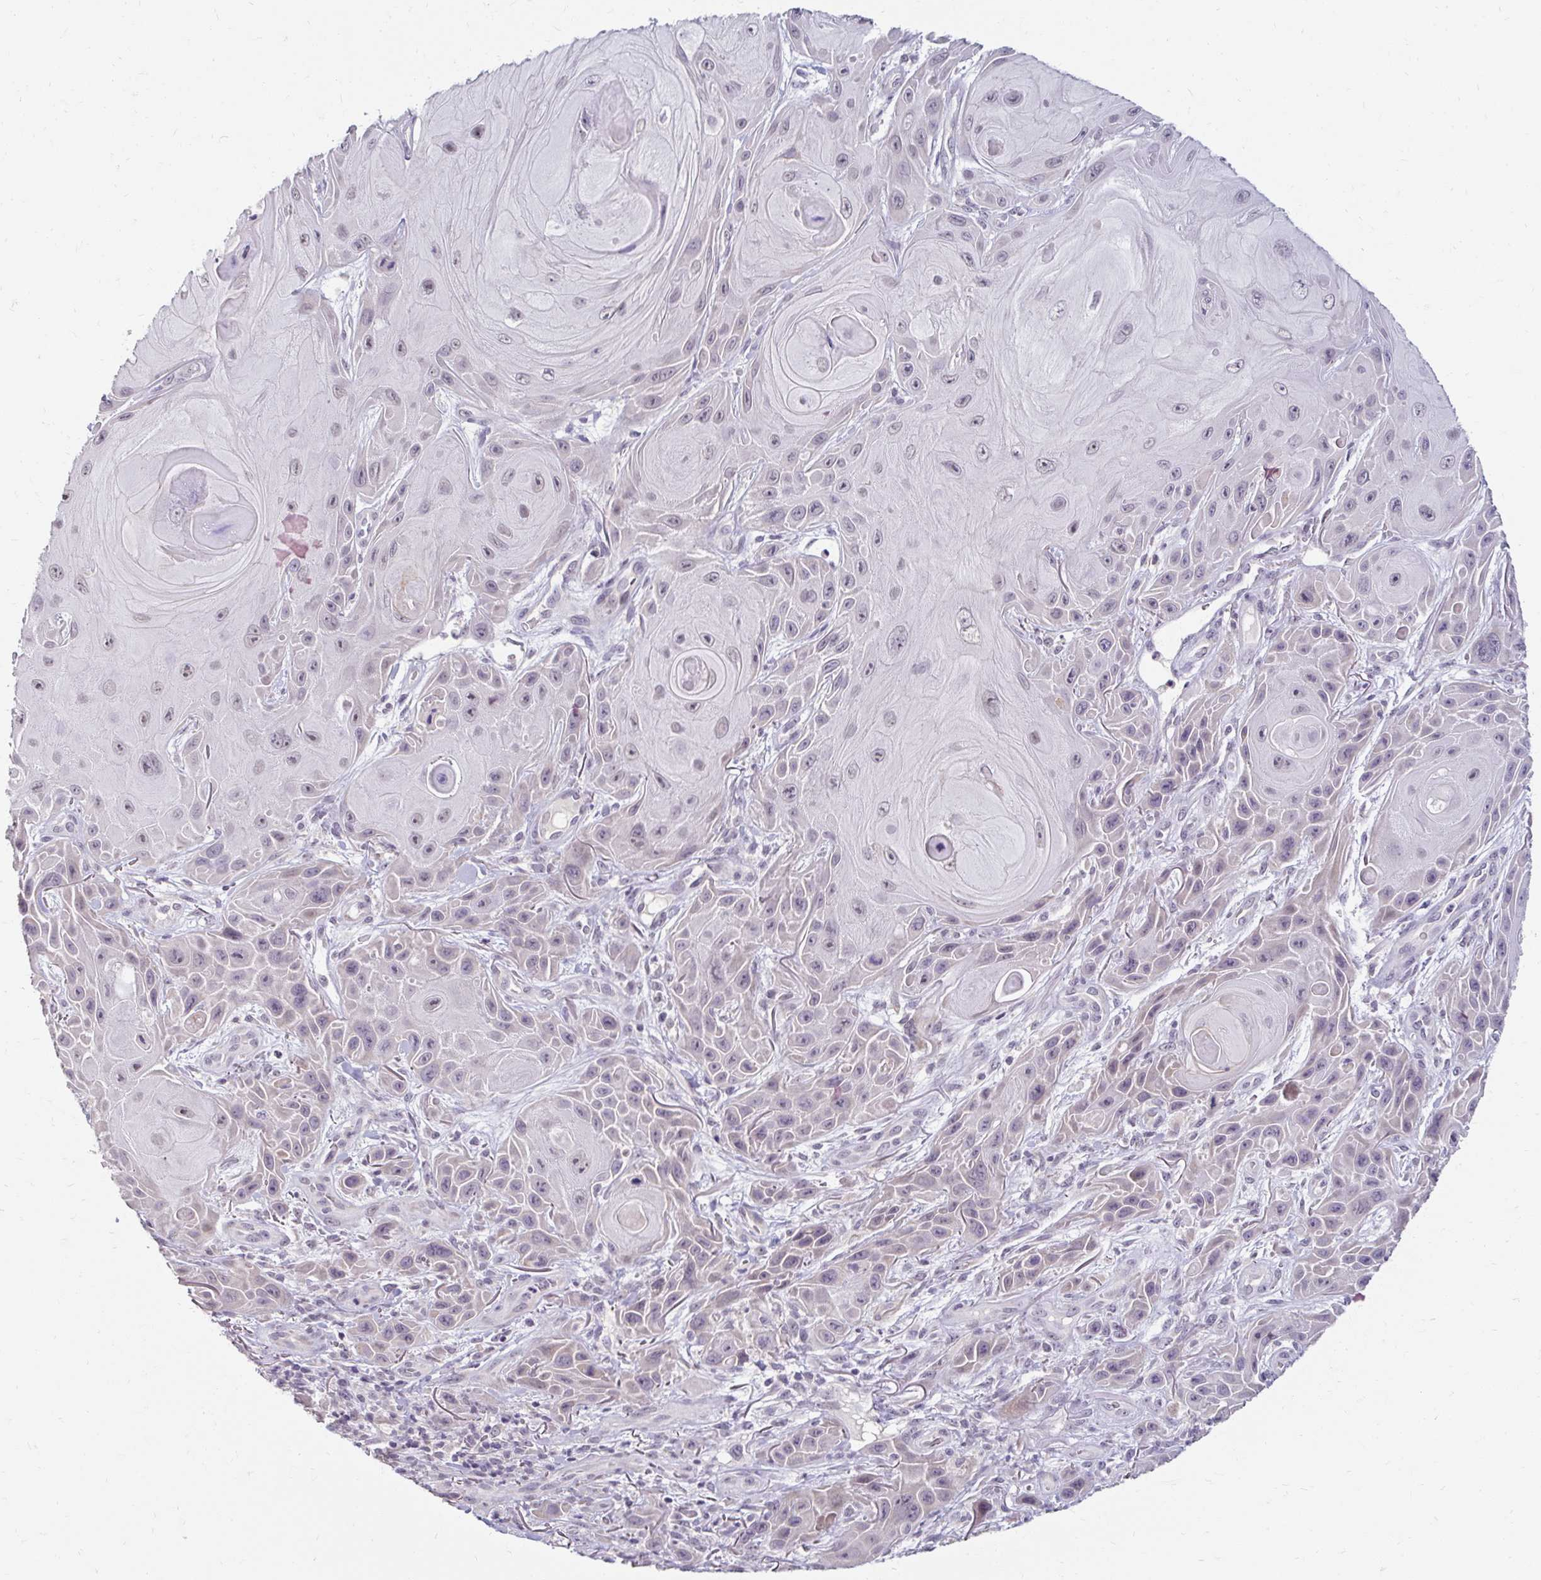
{"staining": {"intensity": "negative", "quantity": "none", "location": "none"}, "tissue": "skin cancer", "cell_type": "Tumor cells", "image_type": "cancer", "snomed": [{"axis": "morphology", "description": "Squamous cell carcinoma, NOS"}, {"axis": "topography", "description": "Skin"}], "caption": "An immunohistochemistry photomicrograph of skin cancer (squamous cell carcinoma) is shown. There is no staining in tumor cells of skin cancer (squamous cell carcinoma). (DAB immunohistochemistry, high magnification).", "gene": "DDN", "patient": {"sex": "female", "age": 94}}